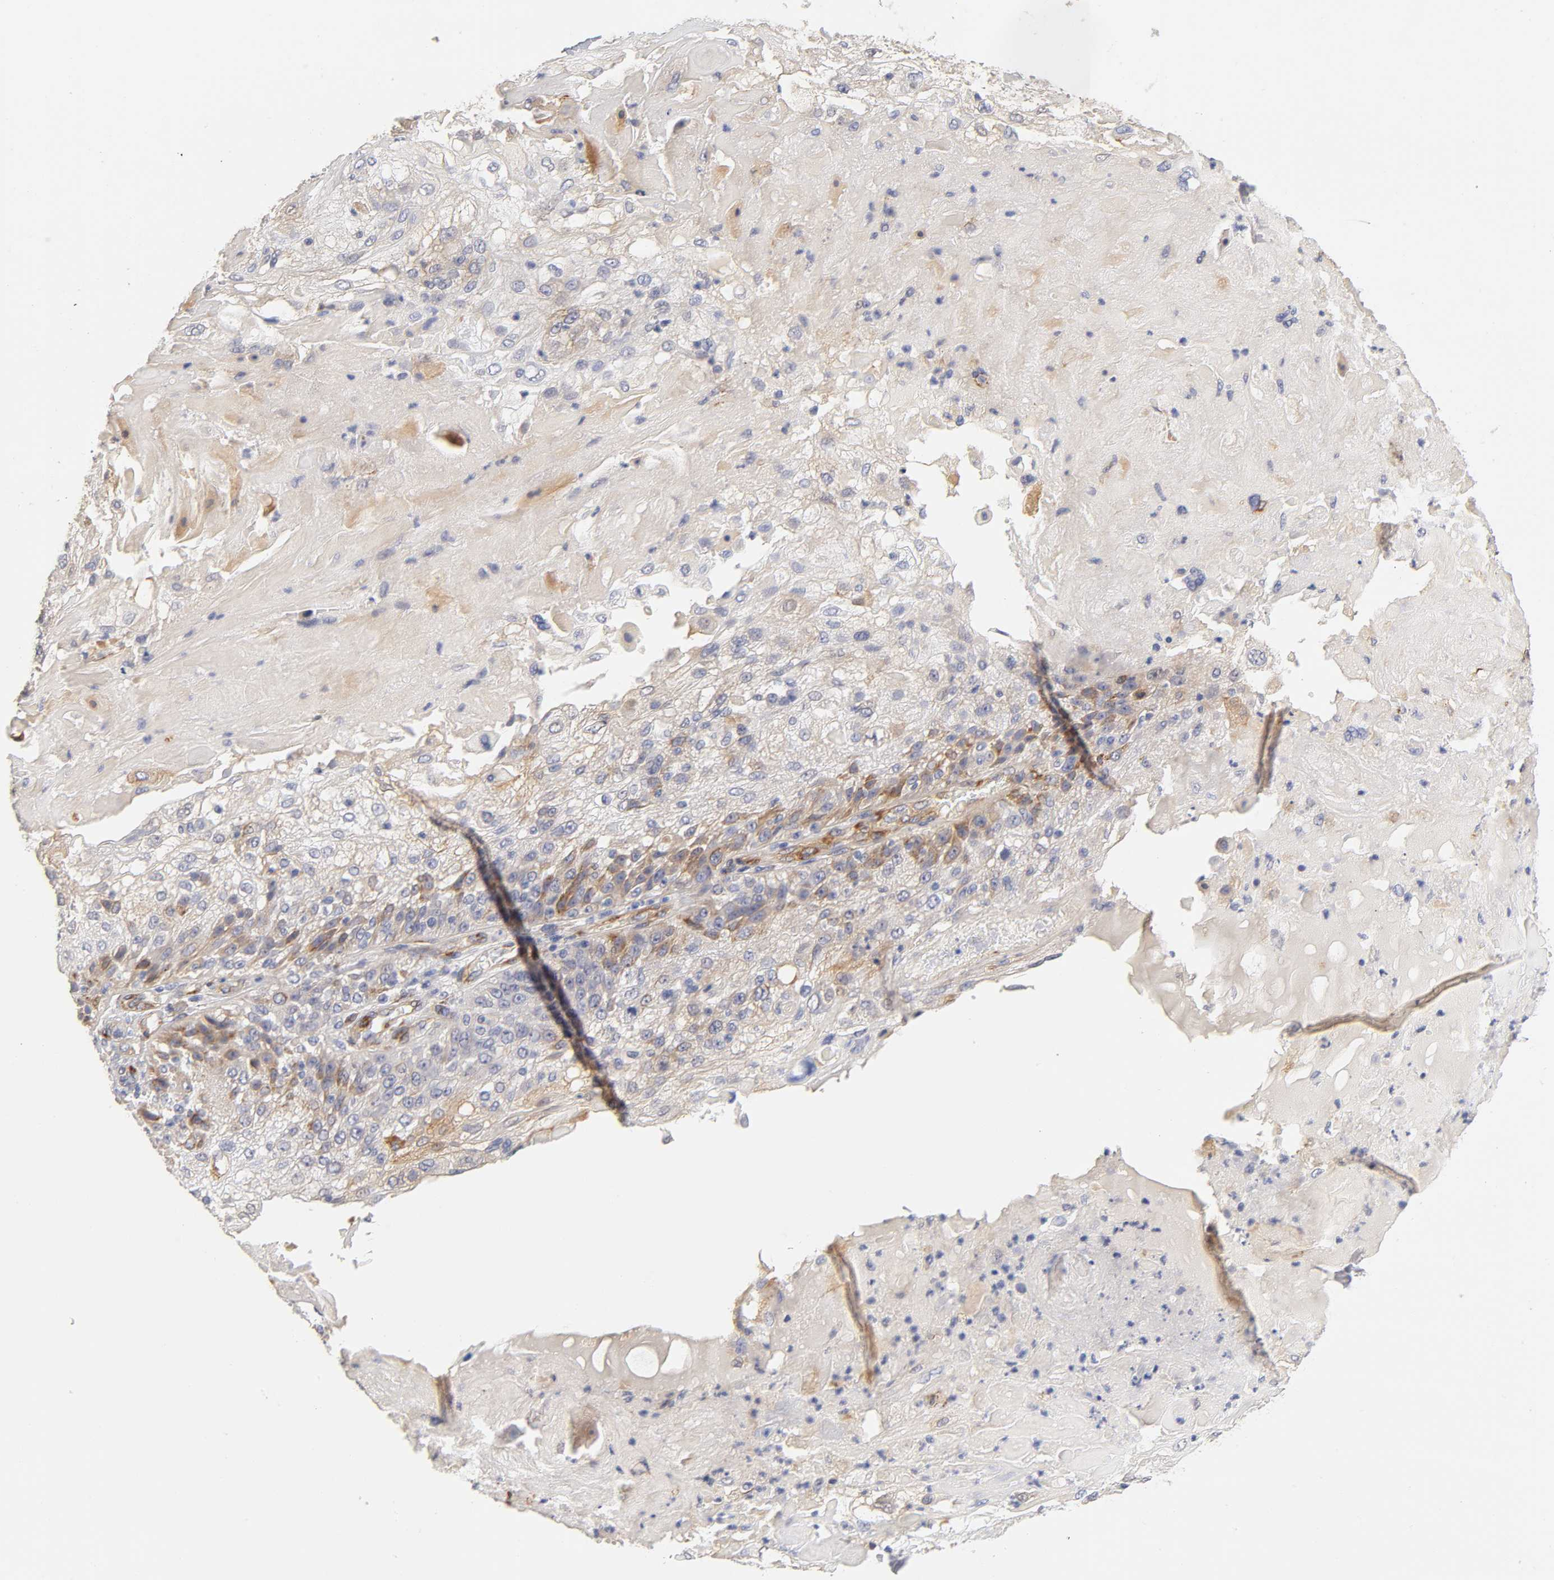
{"staining": {"intensity": "moderate", "quantity": "<25%", "location": "cytoplasmic/membranous"}, "tissue": "skin cancer", "cell_type": "Tumor cells", "image_type": "cancer", "snomed": [{"axis": "morphology", "description": "Normal tissue, NOS"}, {"axis": "morphology", "description": "Squamous cell carcinoma, NOS"}, {"axis": "topography", "description": "Skin"}], "caption": "IHC image of neoplastic tissue: skin cancer stained using IHC reveals low levels of moderate protein expression localized specifically in the cytoplasmic/membranous of tumor cells, appearing as a cytoplasmic/membranous brown color.", "gene": "LAMB1", "patient": {"sex": "female", "age": 83}}